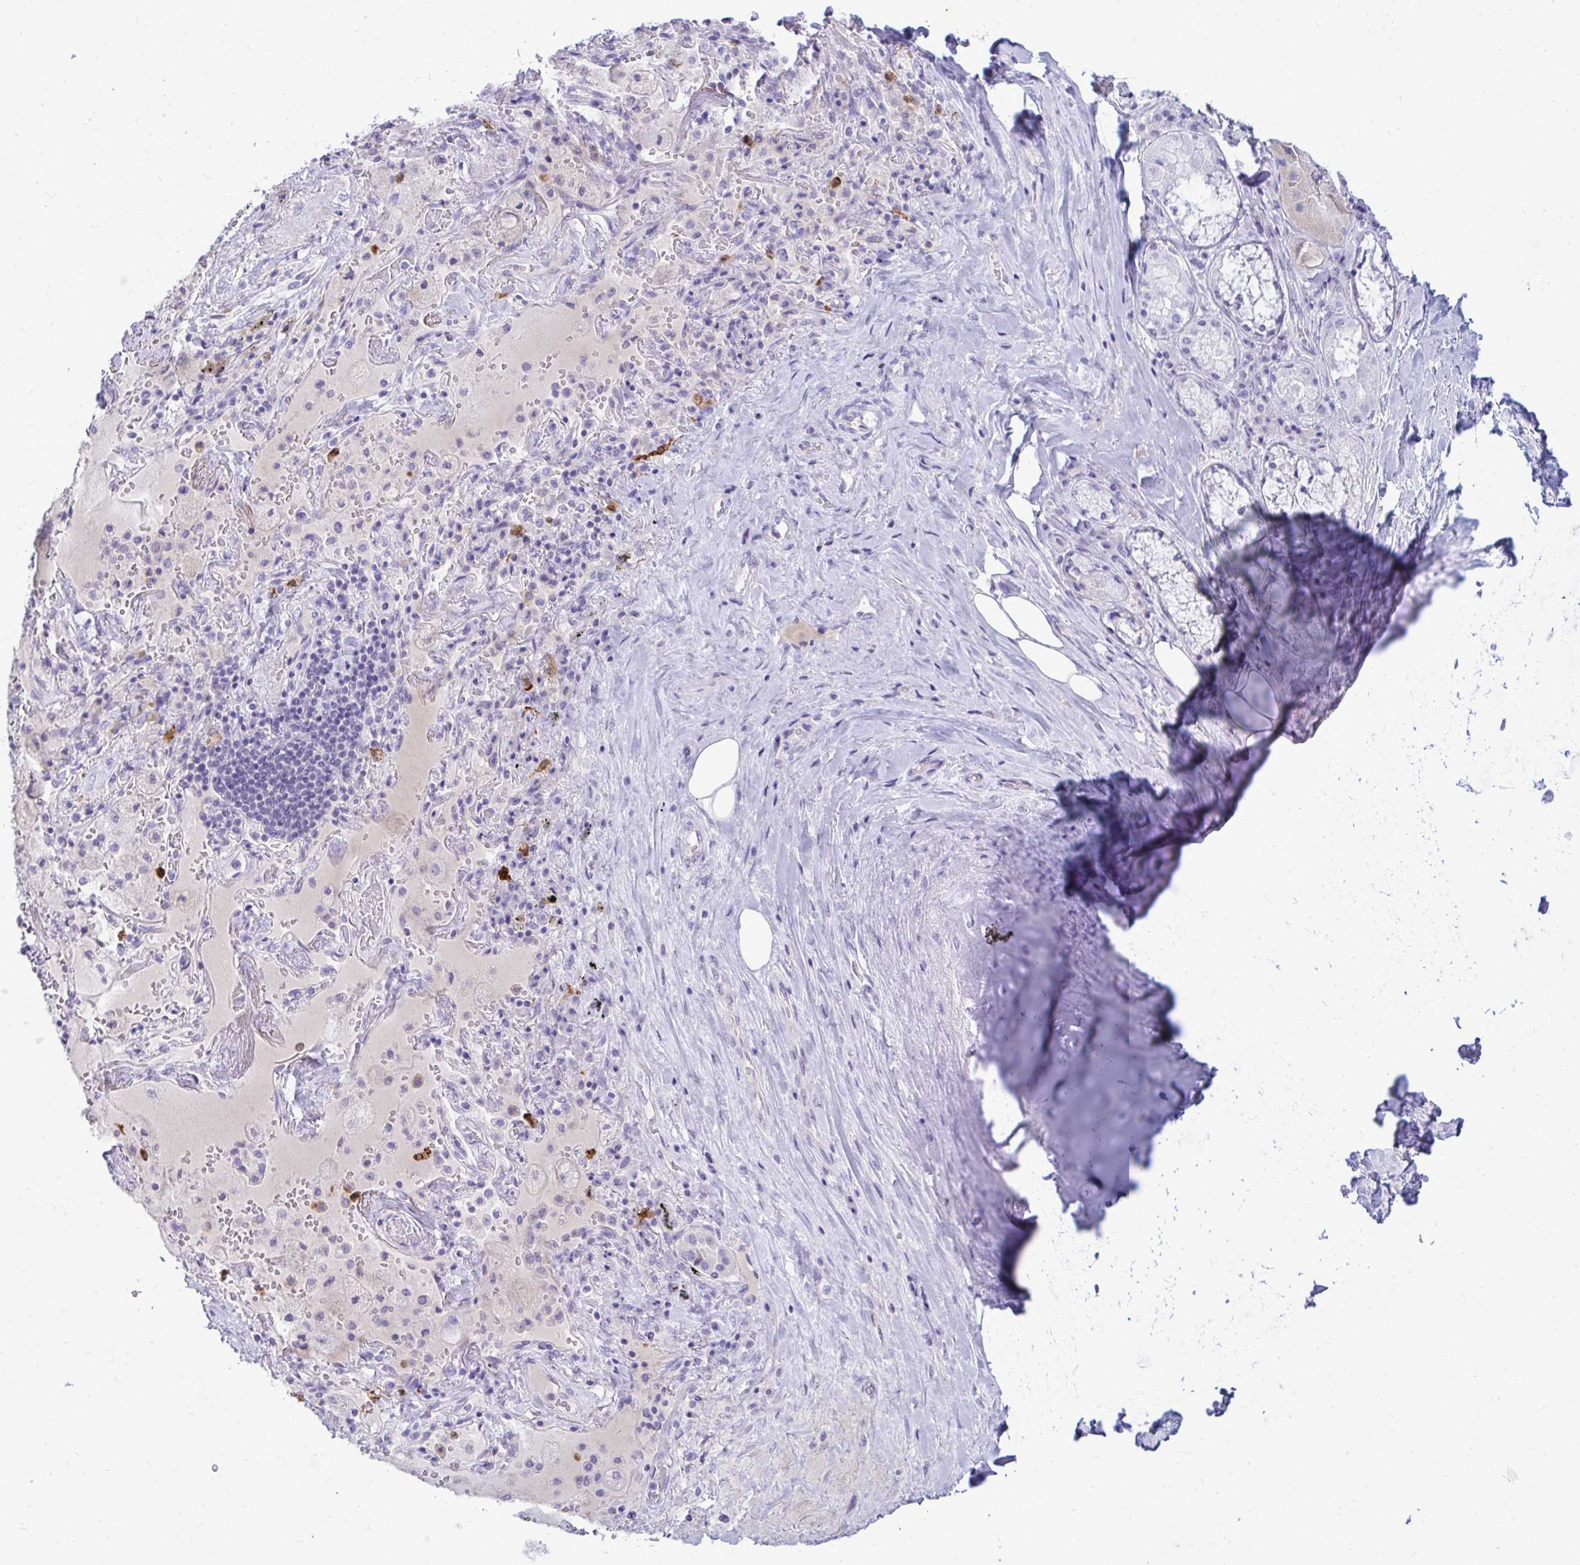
{"staining": {"intensity": "negative", "quantity": "none", "location": "none"}, "tissue": "adipose tissue", "cell_type": "Adipocytes", "image_type": "normal", "snomed": [{"axis": "morphology", "description": "Normal tissue, NOS"}, {"axis": "topography", "description": "Cartilage tissue"}, {"axis": "topography", "description": "Bronchus"}], "caption": "This is an IHC micrograph of normal human adipose tissue. There is no expression in adipocytes.", "gene": "NANOGNB", "patient": {"sex": "male", "age": 64}}